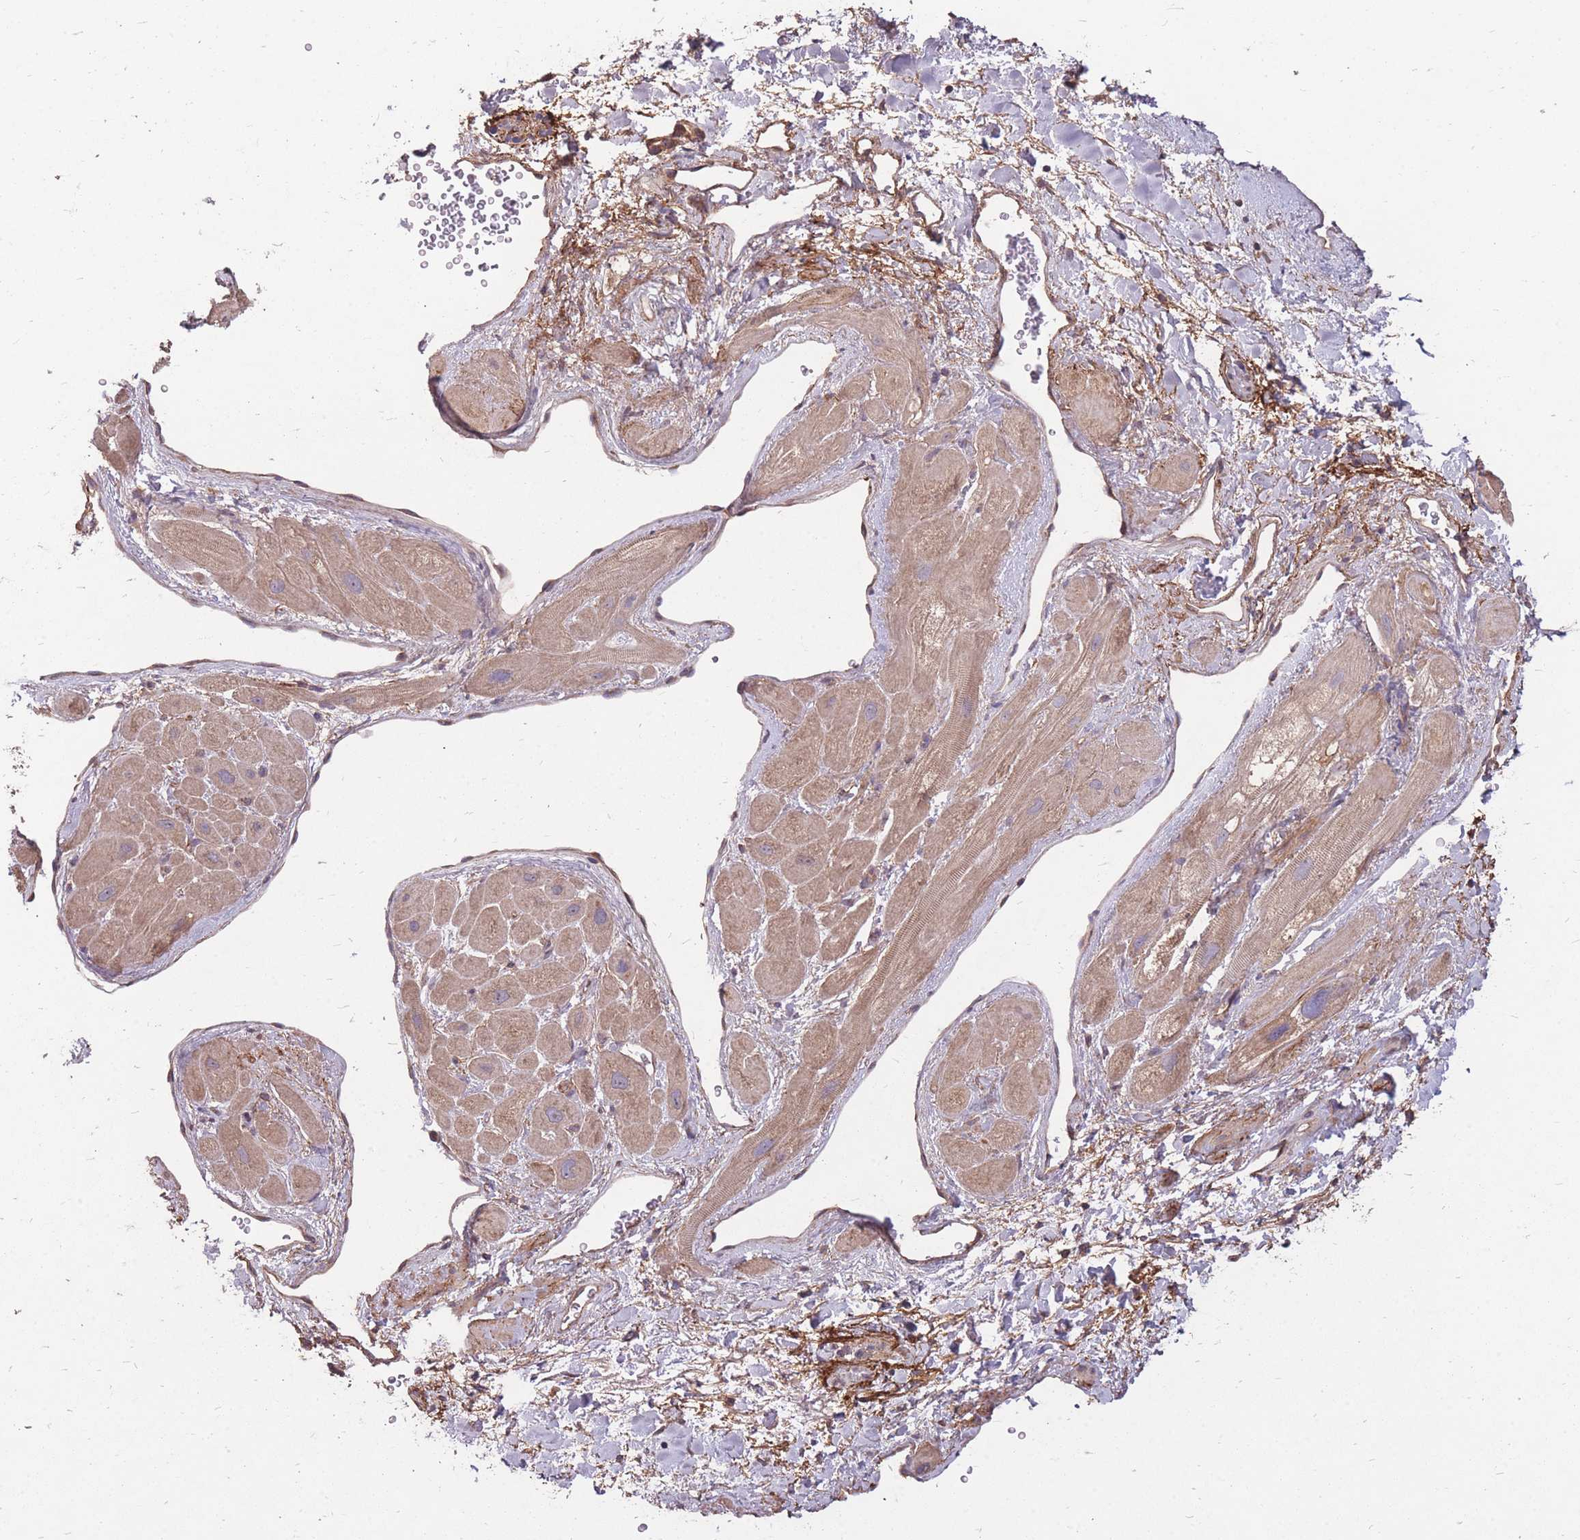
{"staining": {"intensity": "moderate", "quantity": ">75%", "location": "cytoplasmic/membranous"}, "tissue": "heart muscle", "cell_type": "Cardiomyocytes", "image_type": "normal", "snomed": [{"axis": "morphology", "description": "Normal tissue, NOS"}, {"axis": "topography", "description": "Heart"}], "caption": "A medium amount of moderate cytoplasmic/membranous expression is seen in approximately >75% of cardiomyocytes in normal heart muscle.", "gene": "DYNC1LI2", "patient": {"sex": "male", "age": 49}}